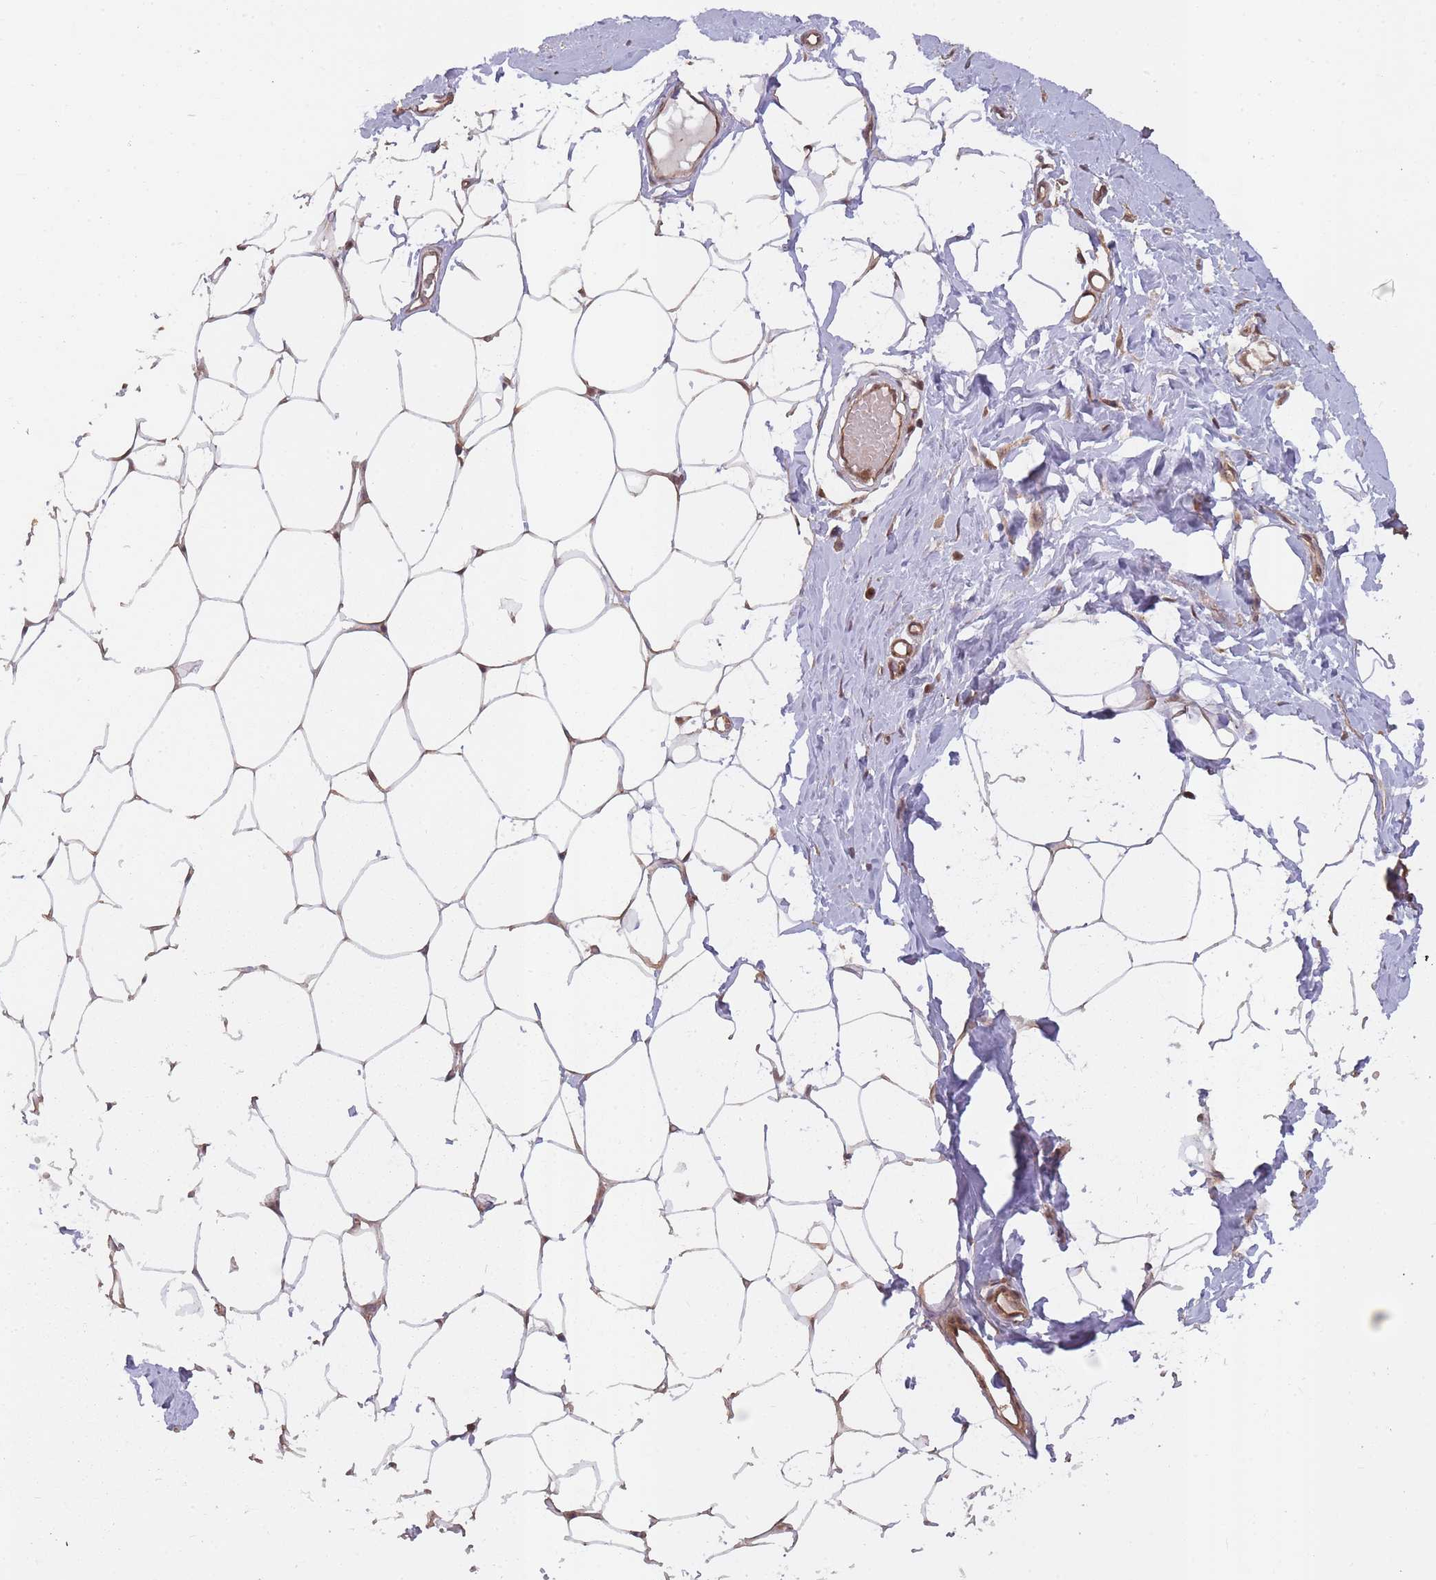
{"staining": {"intensity": "negative", "quantity": "none", "location": "none"}, "tissue": "breast", "cell_type": "Adipocytes", "image_type": "normal", "snomed": [{"axis": "morphology", "description": "Normal tissue, NOS"}, {"axis": "topography", "description": "Breast"}], "caption": "Photomicrograph shows no significant protein positivity in adipocytes of unremarkable breast. Brightfield microscopy of immunohistochemistry (IHC) stained with DAB (3,3'-diaminobenzidine) (brown) and hematoxylin (blue), captured at high magnification.", "gene": "PPP6R3", "patient": {"sex": "female", "age": 27}}